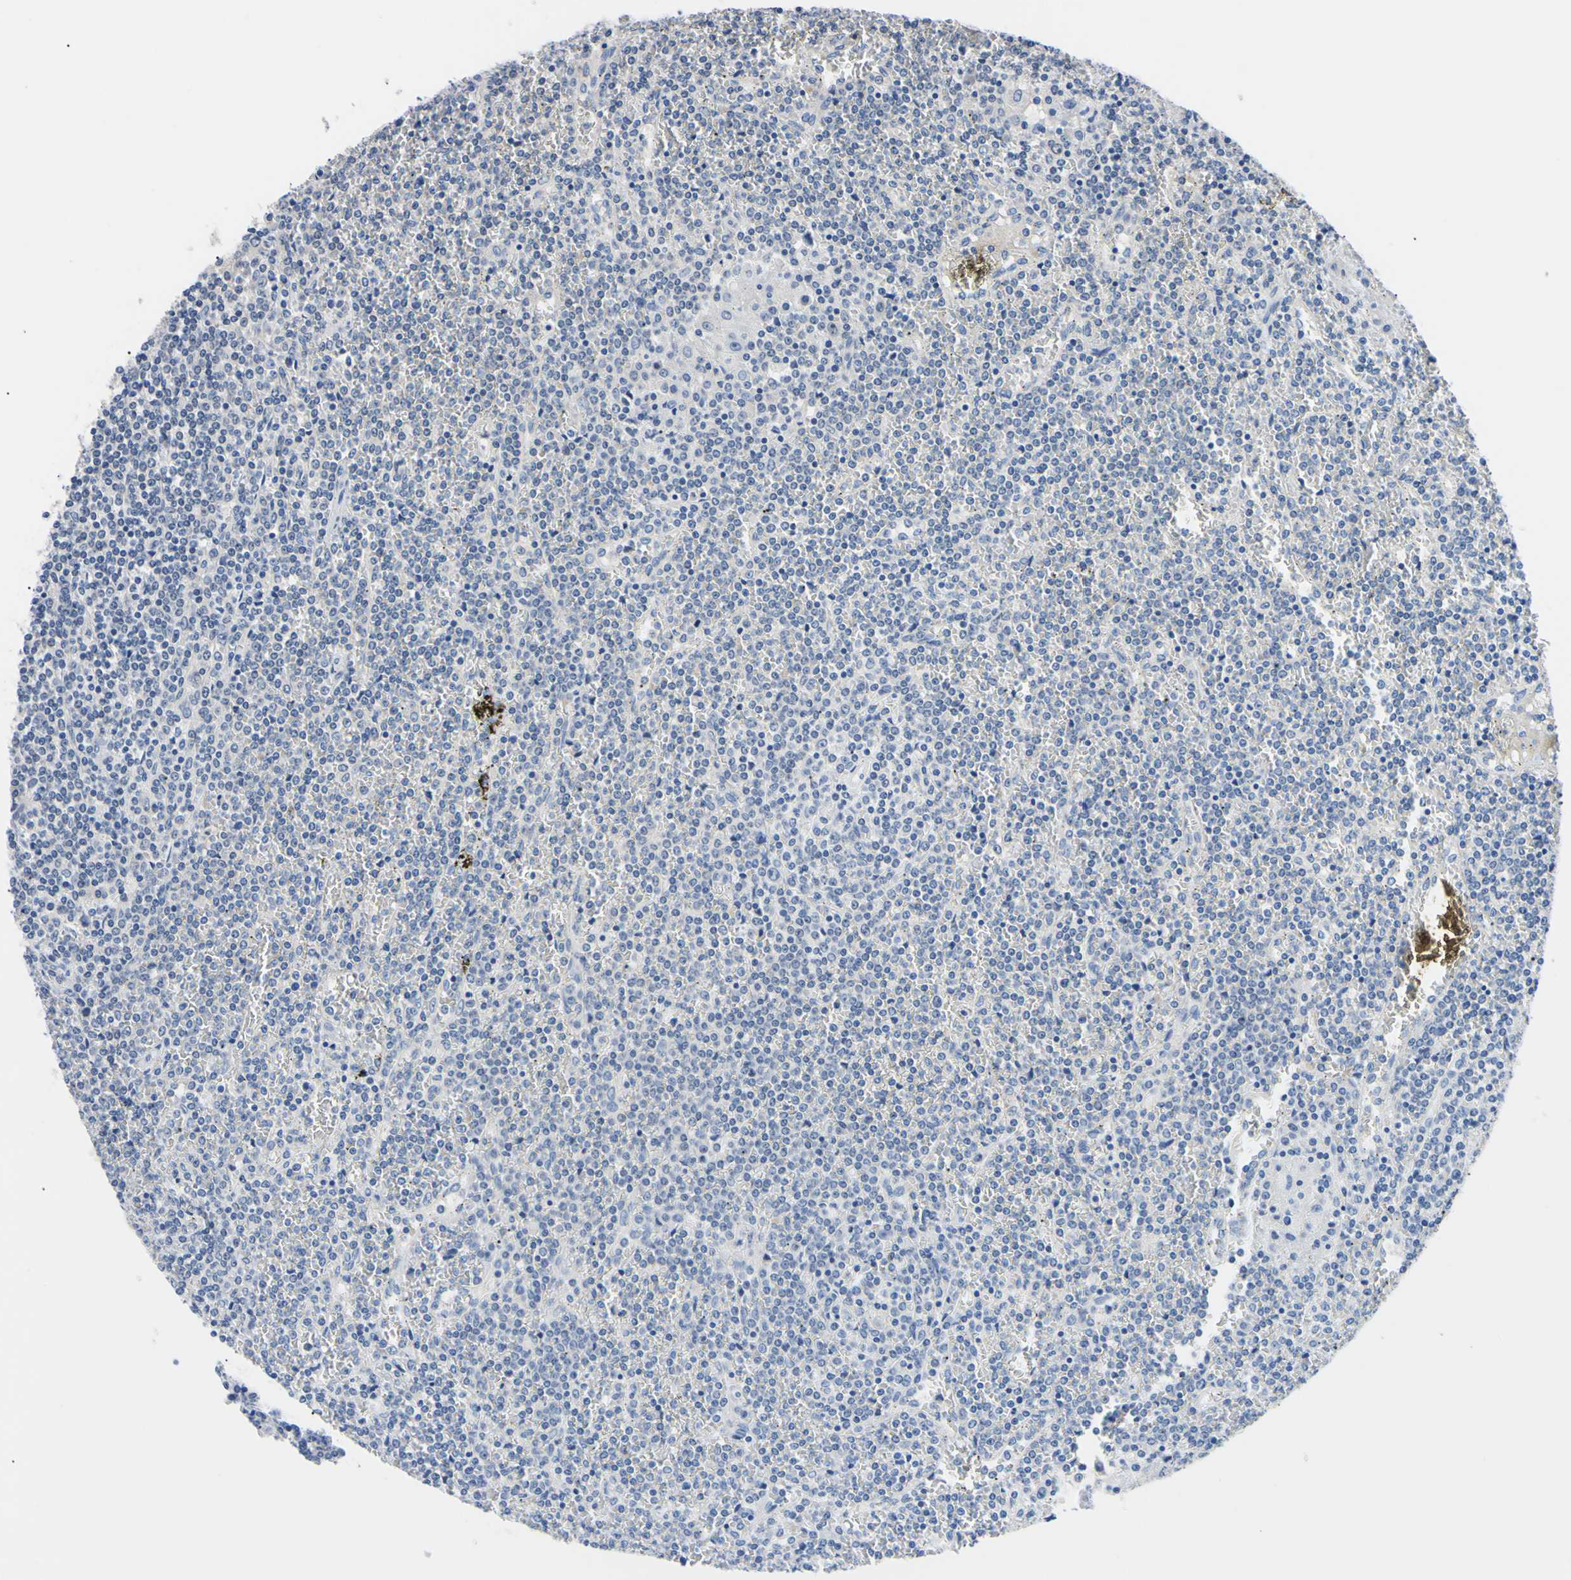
{"staining": {"intensity": "negative", "quantity": "none", "location": "none"}, "tissue": "lymphoma", "cell_type": "Tumor cells", "image_type": "cancer", "snomed": [{"axis": "morphology", "description": "Malignant lymphoma, non-Hodgkin's type, Low grade"}, {"axis": "topography", "description": "Spleen"}], "caption": "Immunohistochemistry of low-grade malignant lymphoma, non-Hodgkin's type demonstrates no staining in tumor cells. (DAB immunohistochemistry visualized using brightfield microscopy, high magnification).", "gene": "RARS1", "patient": {"sex": "female", "age": 19}}